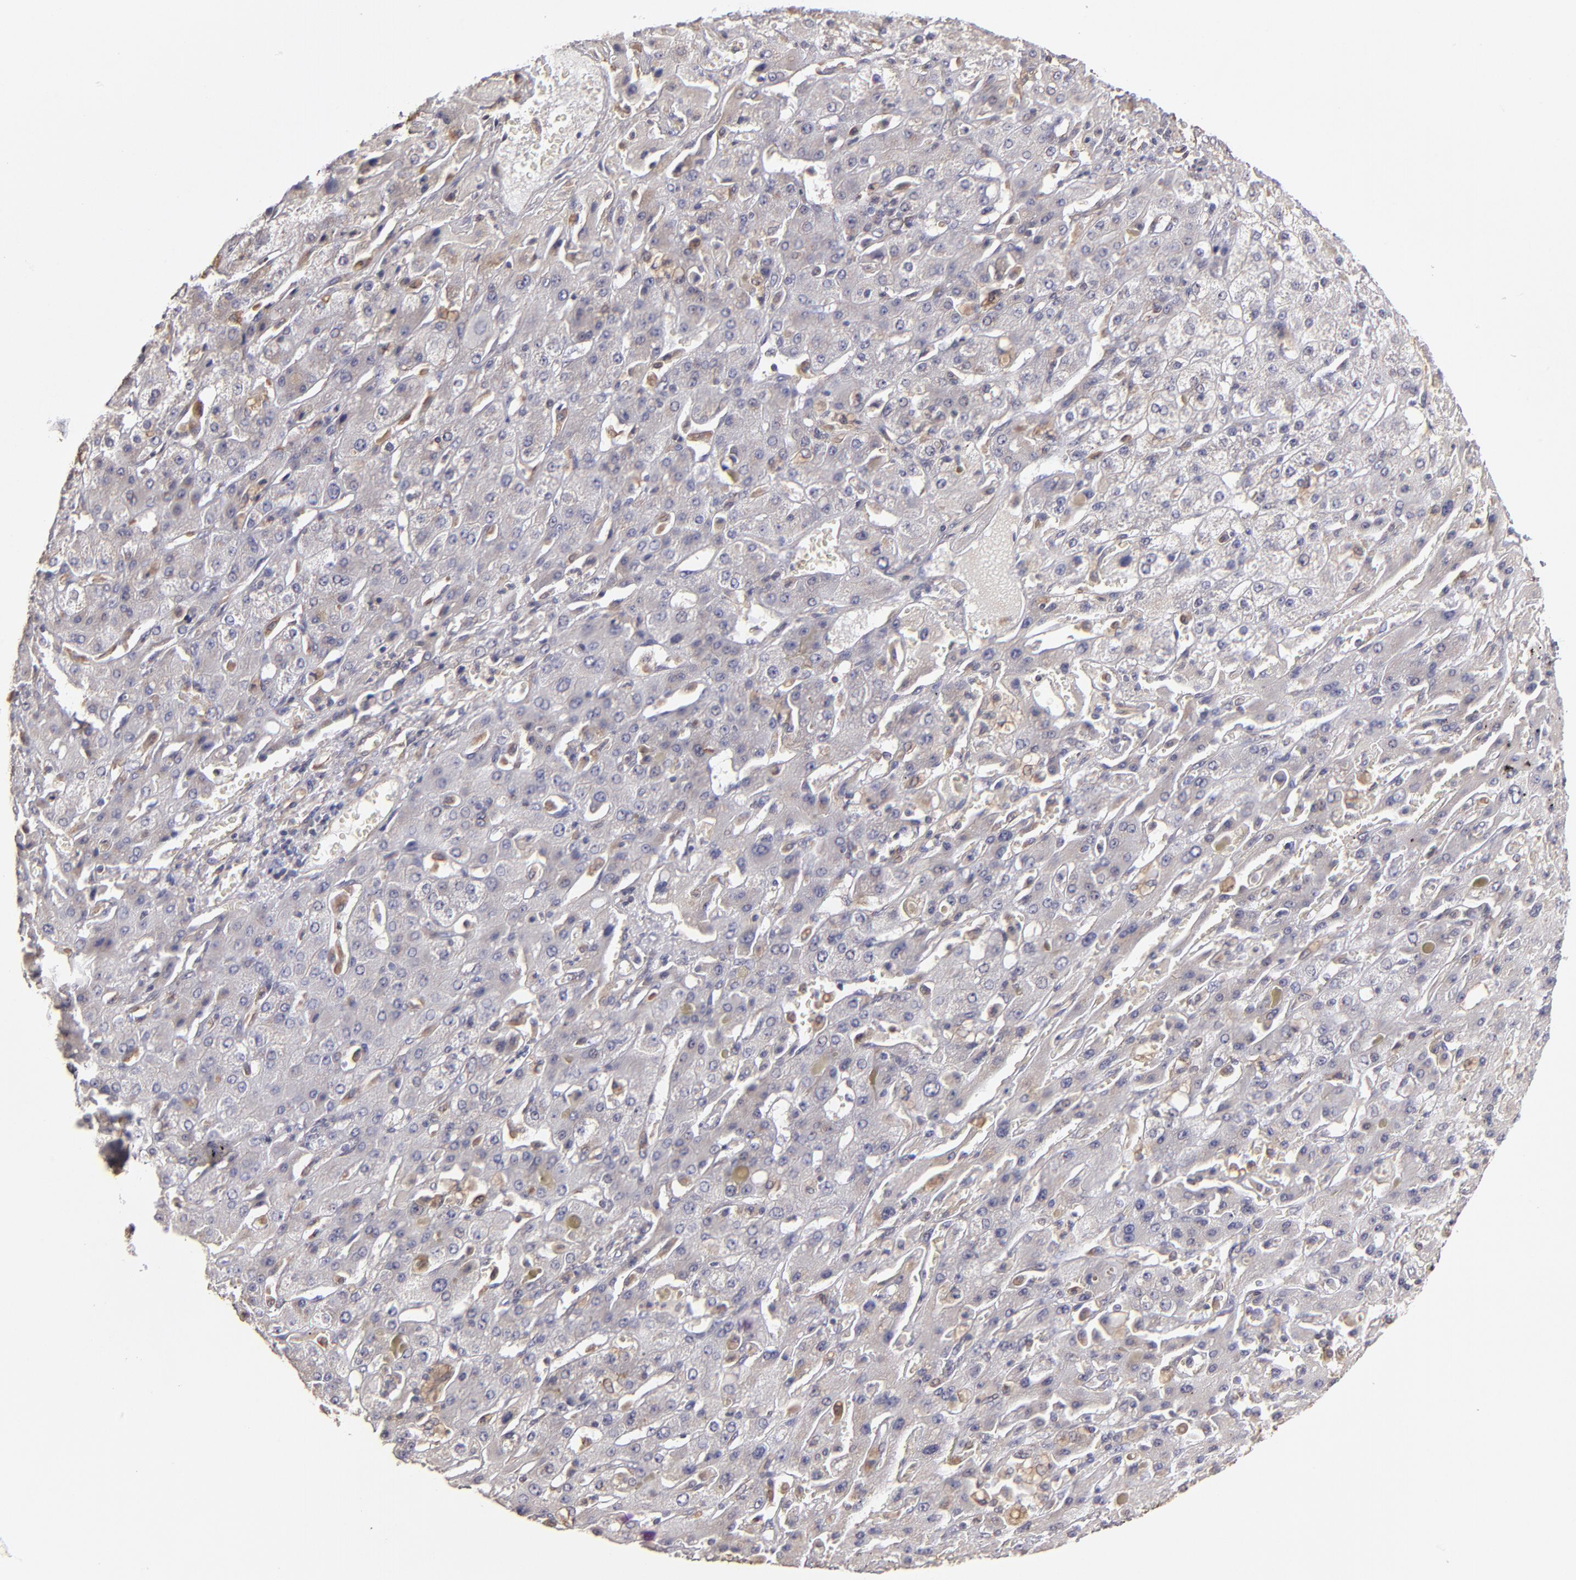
{"staining": {"intensity": "negative", "quantity": "none", "location": "none"}, "tissue": "liver cancer", "cell_type": "Tumor cells", "image_type": "cancer", "snomed": [{"axis": "morphology", "description": "Cholangiocarcinoma"}, {"axis": "topography", "description": "Liver"}], "caption": "A histopathology image of liver cancer stained for a protein shows no brown staining in tumor cells.", "gene": "ABCC1", "patient": {"sex": "female", "age": 52}}